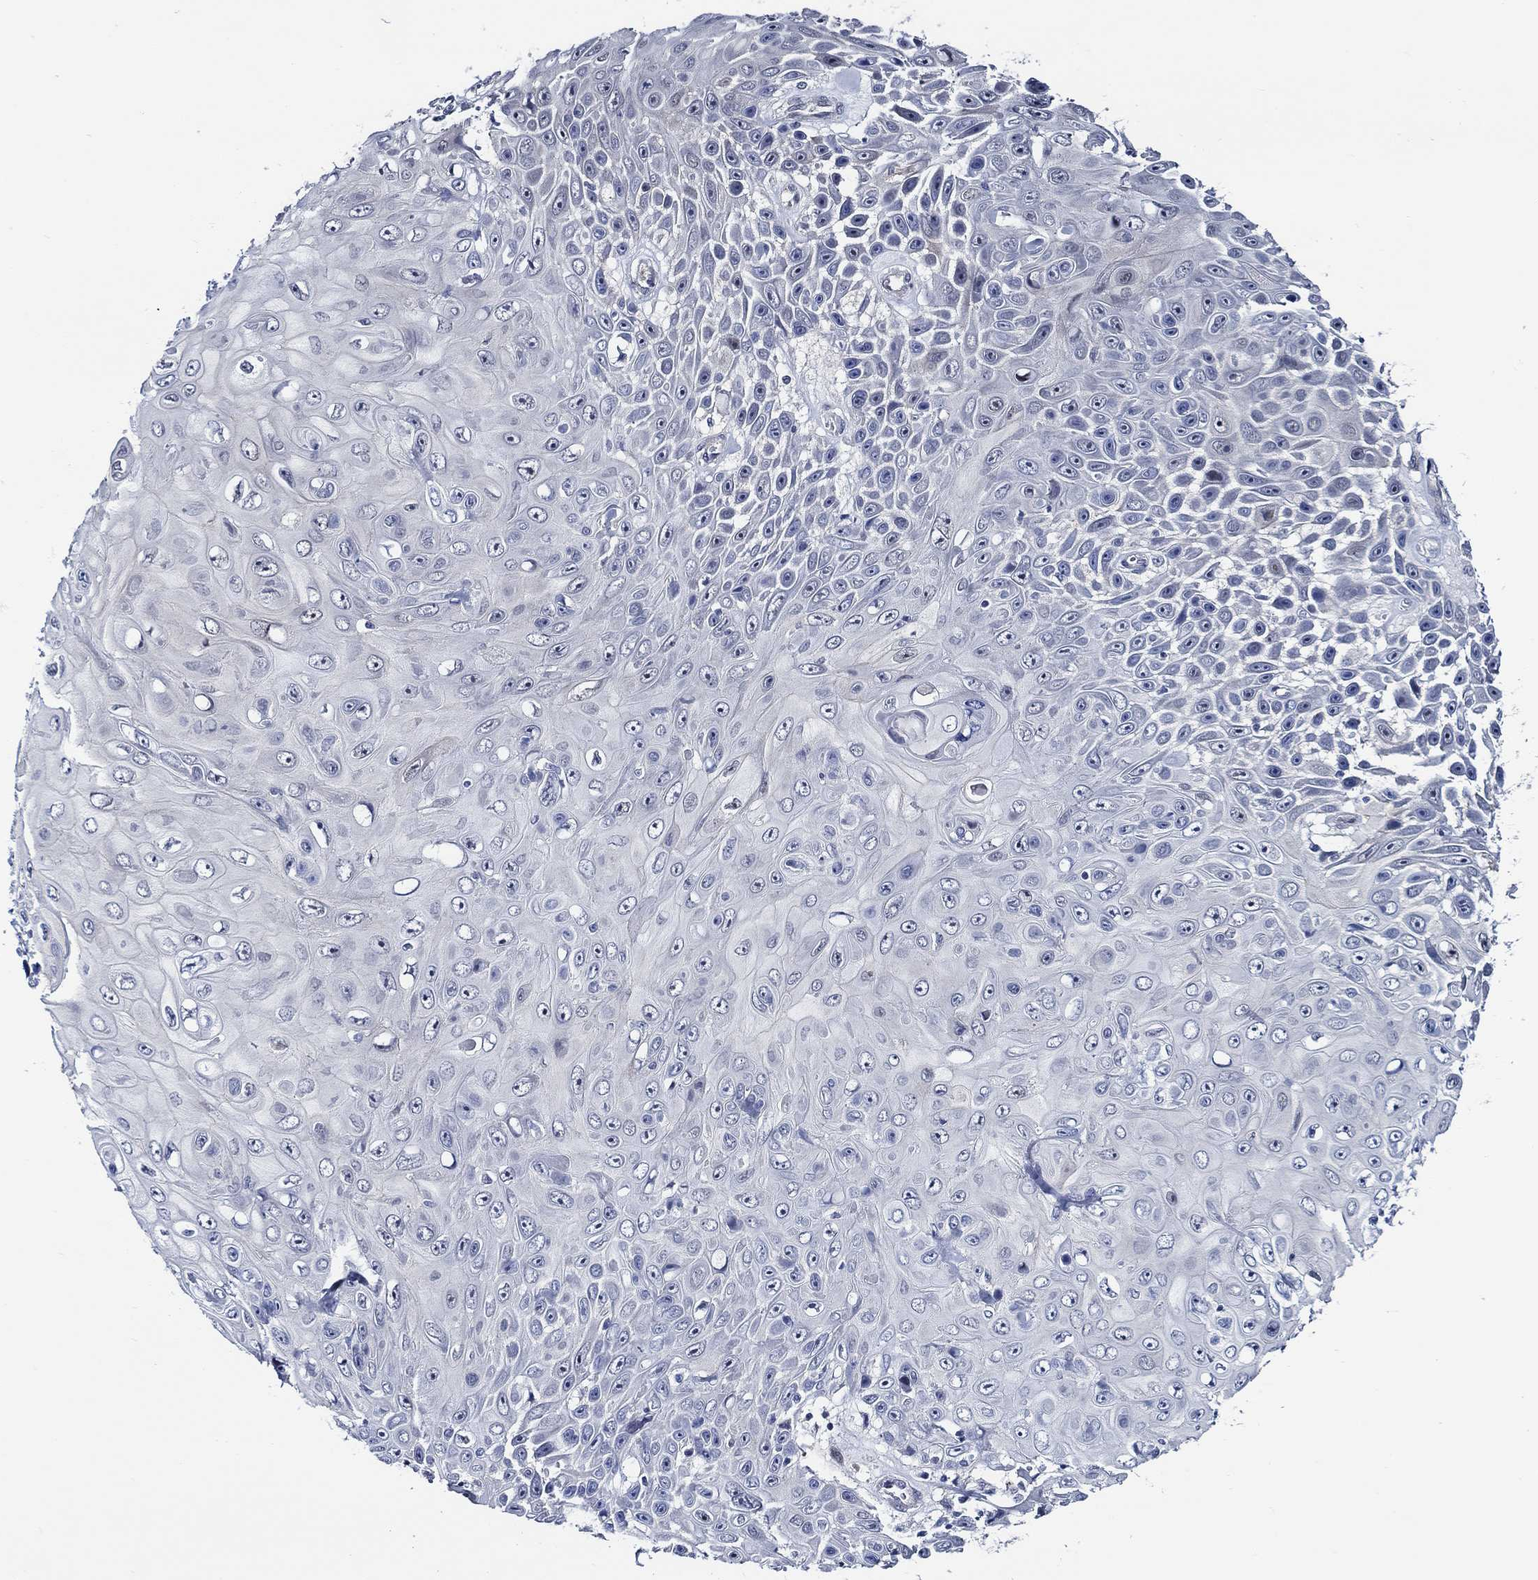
{"staining": {"intensity": "negative", "quantity": "none", "location": "none"}, "tissue": "skin cancer", "cell_type": "Tumor cells", "image_type": "cancer", "snomed": [{"axis": "morphology", "description": "Squamous cell carcinoma, NOS"}, {"axis": "topography", "description": "Skin"}], "caption": "Immunohistochemistry (IHC) of human skin squamous cell carcinoma demonstrates no expression in tumor cells.", "gene": "C8orf48", "patient": {"sex": "male", "age": 82}}